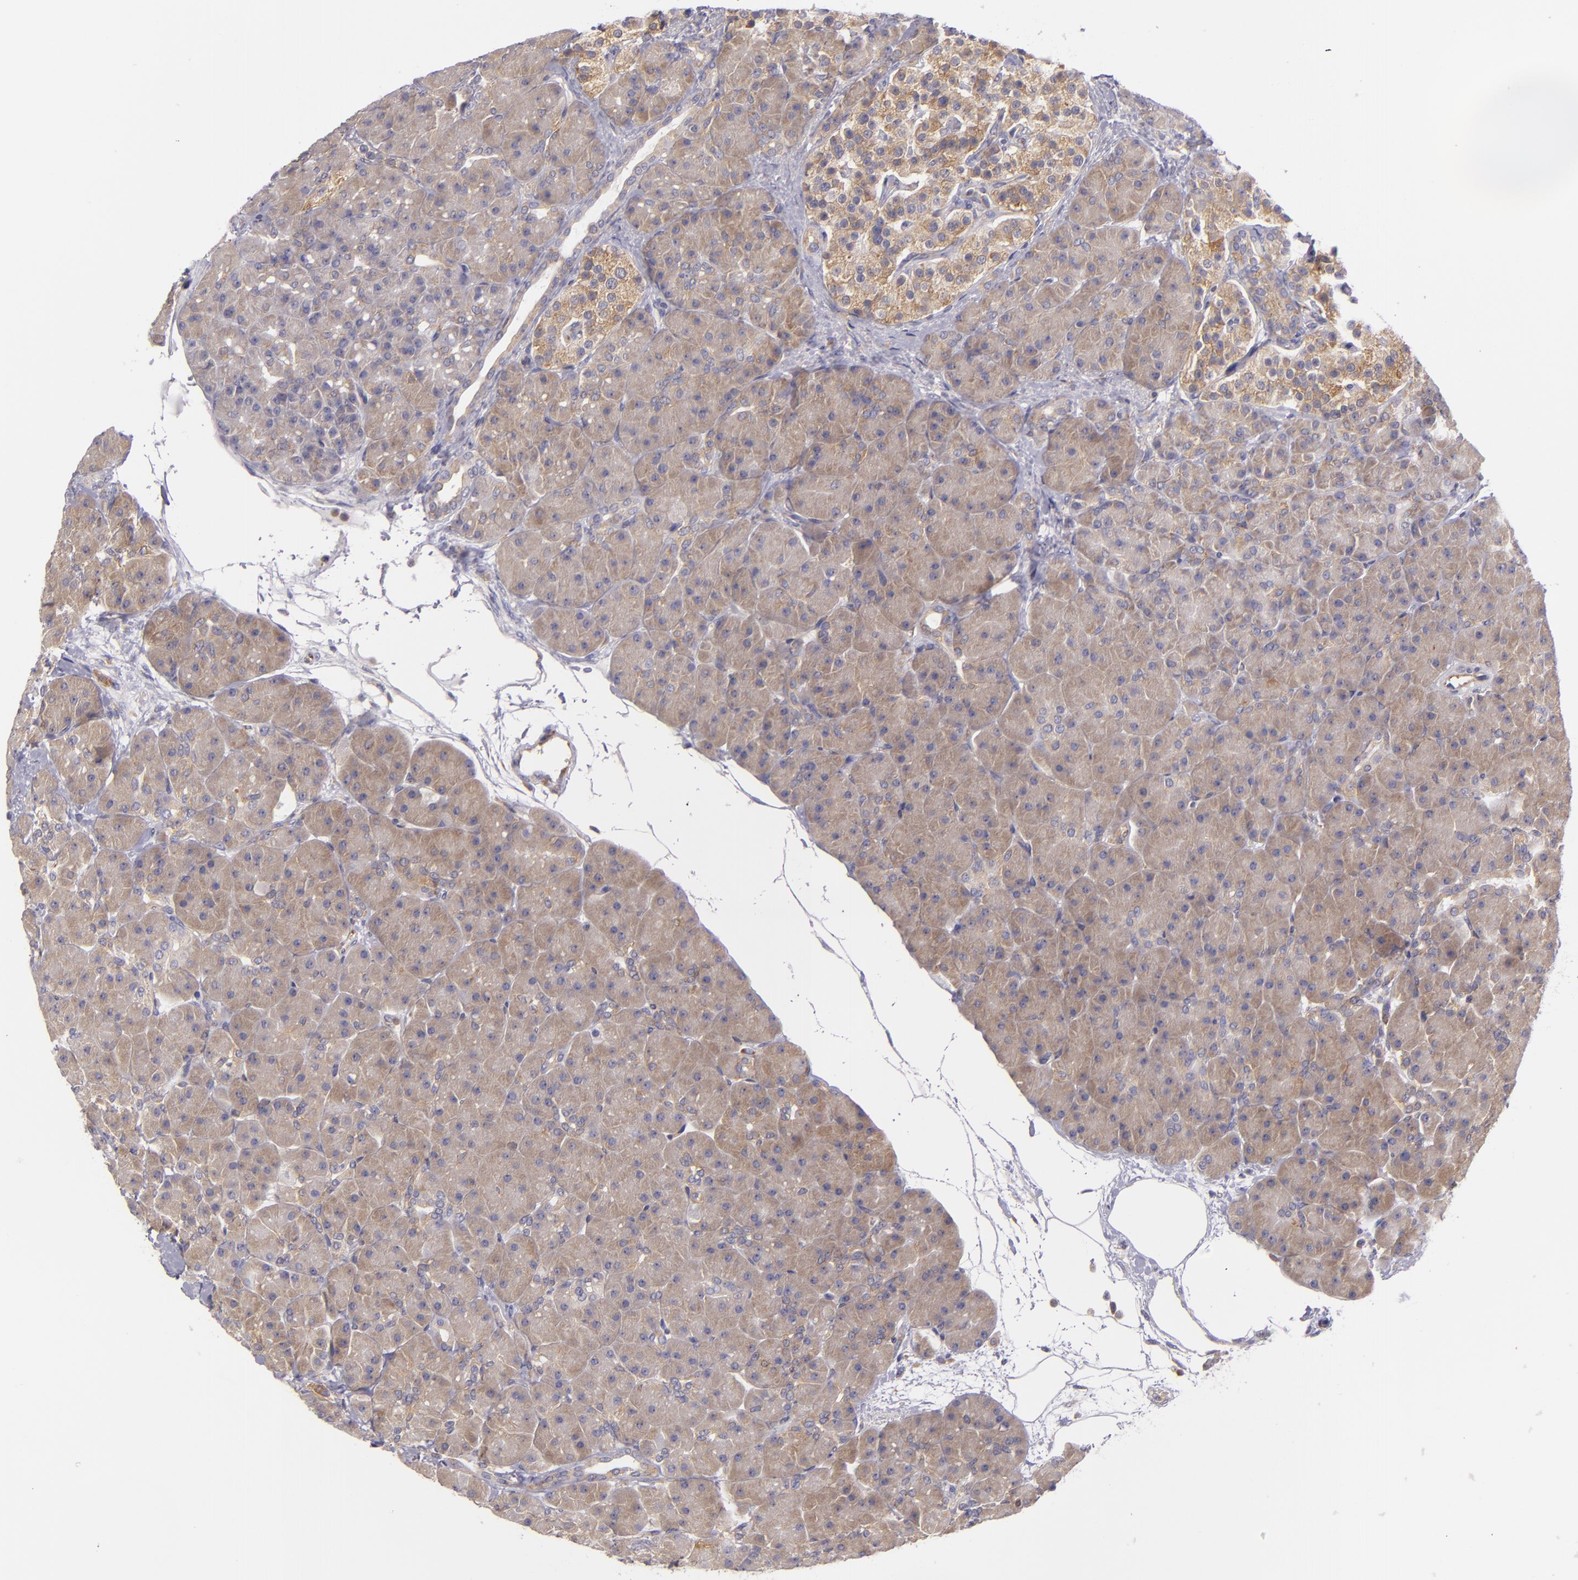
{"staining": {"intensity": "weak", "quantity": ">75%", "location": "cytoplasmic/membranous"}, "tissue": "pancreas", "cell_type": "Exocrine glandular cells", "image_type": "normal", "snomed": [{"axis": "morphology", "description": "Normal tissue, NOS"}, {"axis": "topography", "description": "Pancreas"}], "caption": "Unremarkable pancreas was stained to show a protein in brown. There is low levels of weak cytoplasmic/membranous staining in about >75% of exocrine glandular cells.", "gene": "UPF3B", "patient": {"sex": "male", "age": 66}}